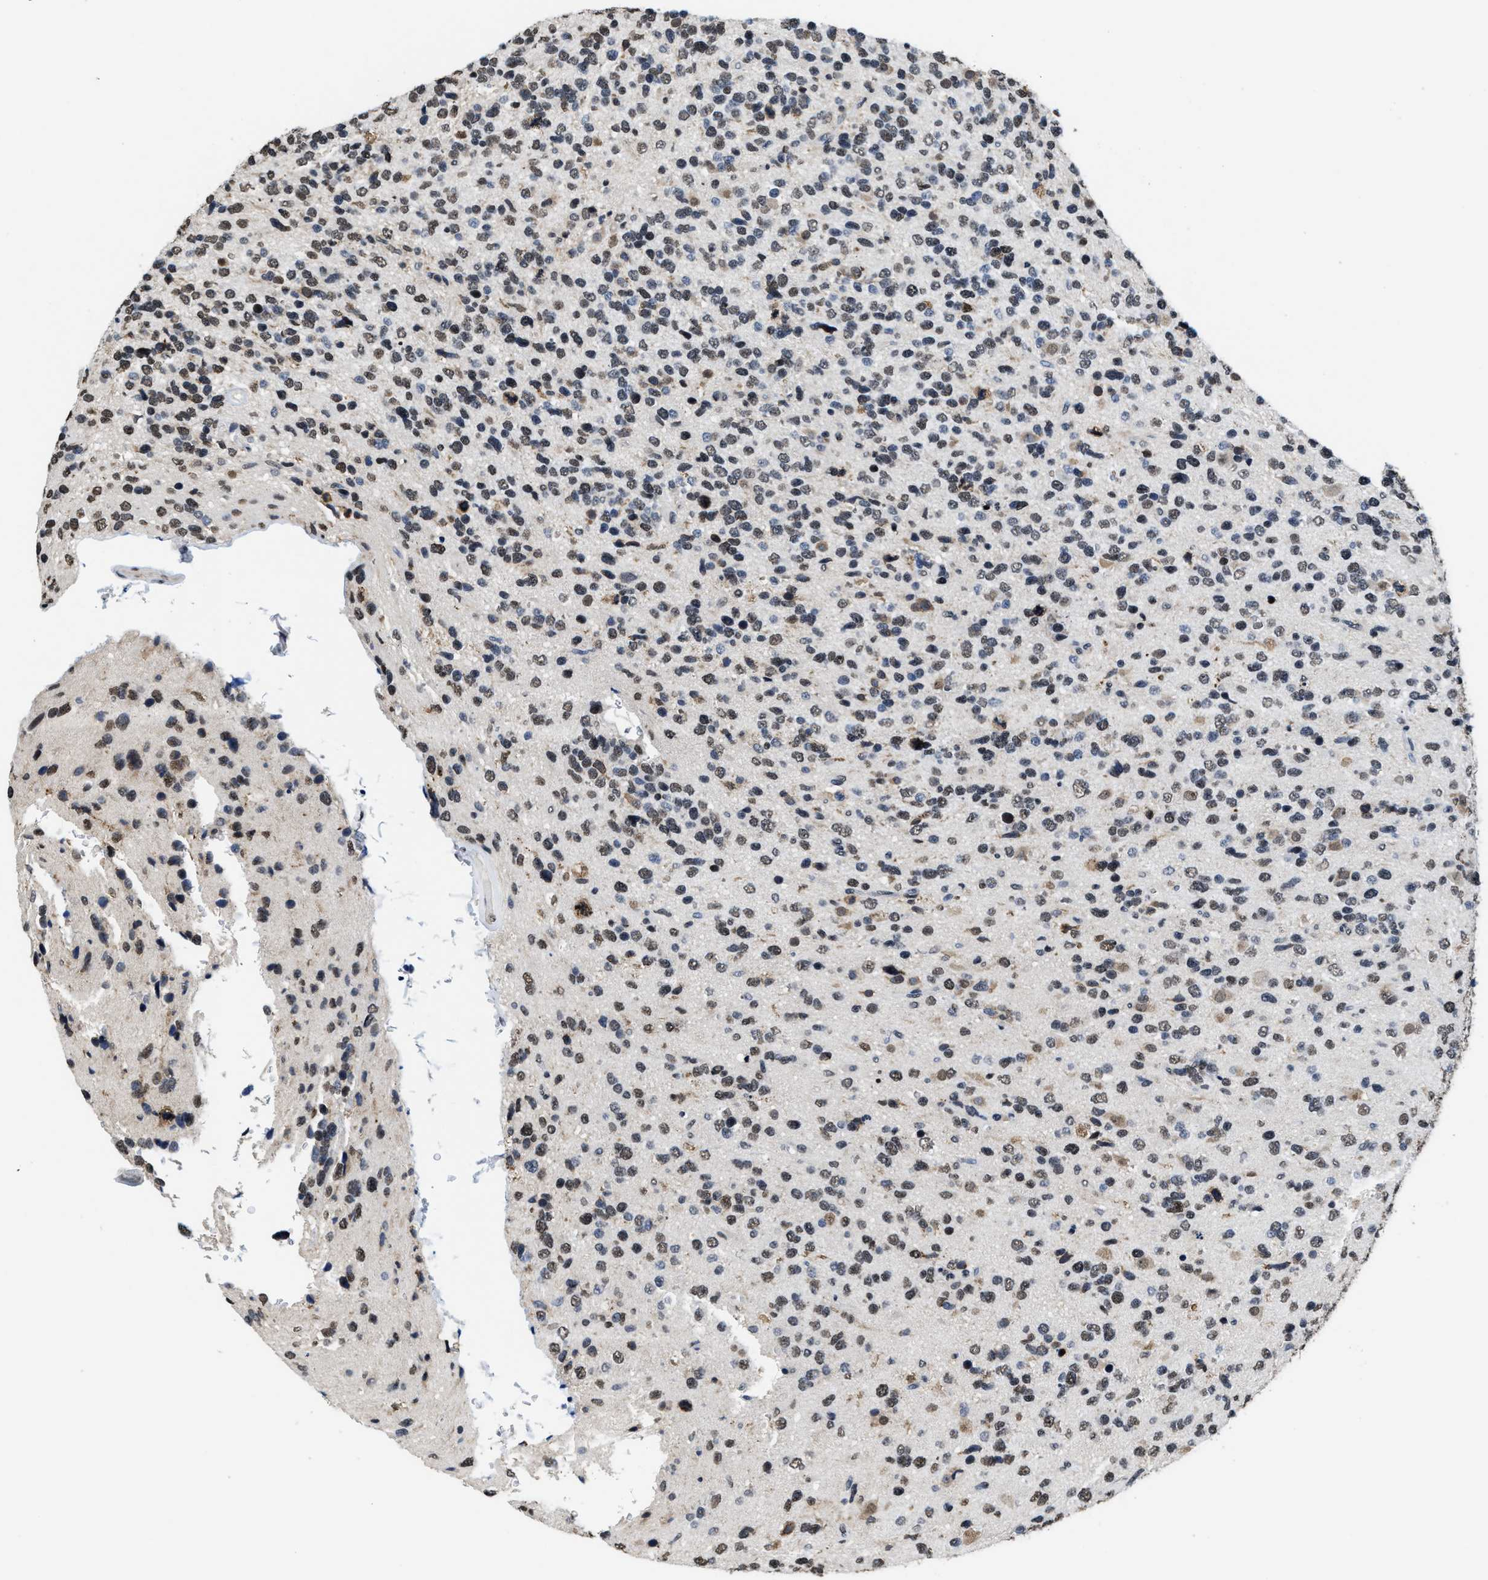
{"staining": {"intensity": "moderate", "quantity": "25%-75%", "location": "nuclear"}, "tissue": "glioma", "cell_type": "Tumor cells", "image_type": "cancer", "snomed": [{"axis": "morphology", "description": "Glioma, malignant, High grade"}, {"axis": "topography", "description": "Brain"}], "caption": "Immunohistochemistry image of neoplastic tissue: glioma stained using immunohistochemistry (IHC) reveals medium levels of moderate protein expression localized specifically in the nuclear of tumor cells, appearing as a nuclear brown color.", "gene": "SUPT16H", "patient": {"sex": "female", "age": 58}}